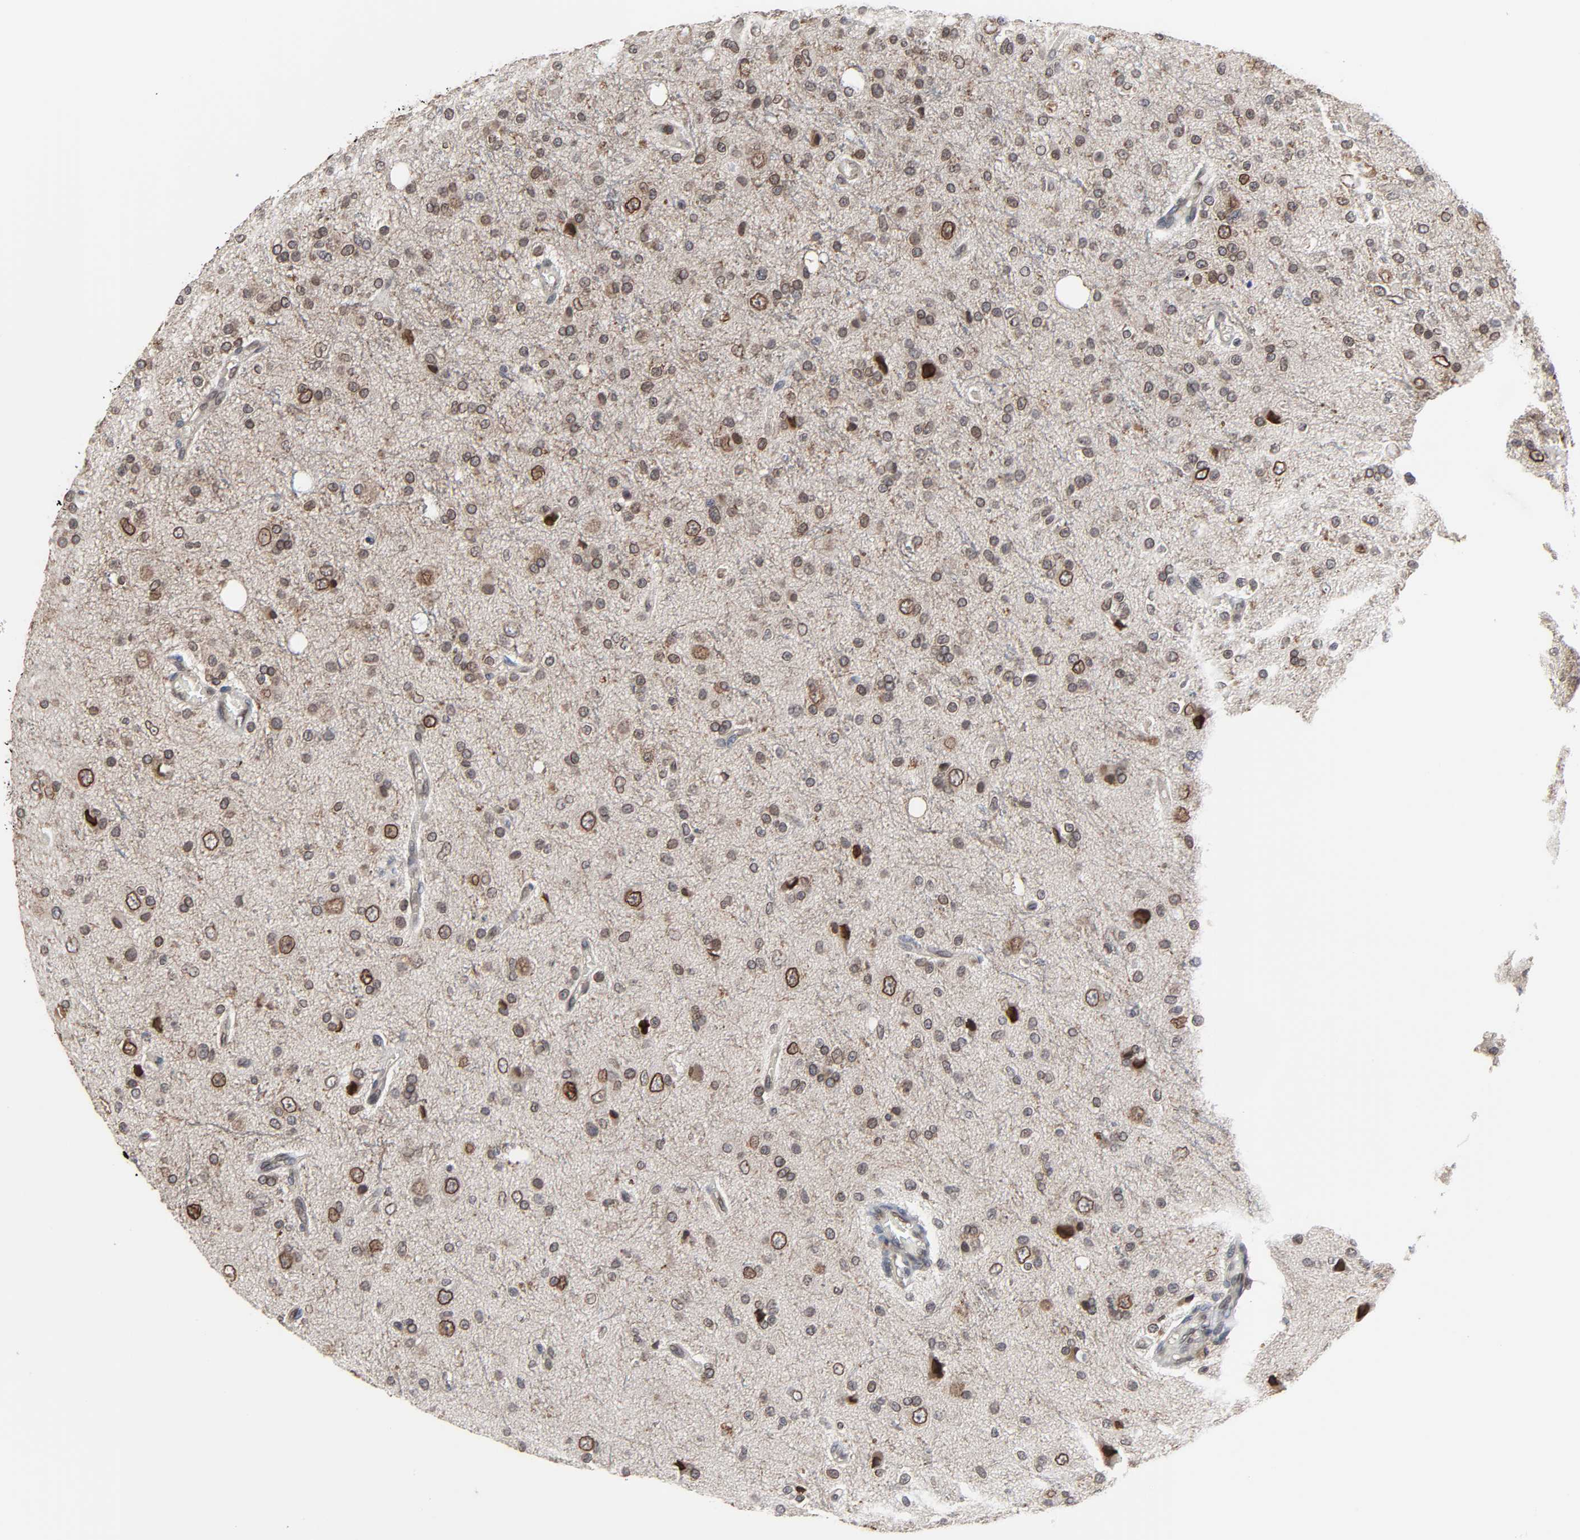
{"staining": {"intensity": "strong", "quantity": "25%-75%", "location": "cytoplasmic/membranous,nuclear"}, "tissue": "glioma", "cell_type": "Tumor cells", "image_type": "cancer", "snomed": [{"axis": "morphology", "description": "Glioma, malignant, High grade"}, {"axis": "topography", "description": "Brain"}], "caption": "Malignant high-grade glioma stained with a brown dye reveals strong cytoplasmic/membranous and nuclear positive positivity in approximately 25%-75% of tumor cells.", "gene": "CCDC175", "patient": {"sex": "male", "age": 47}}